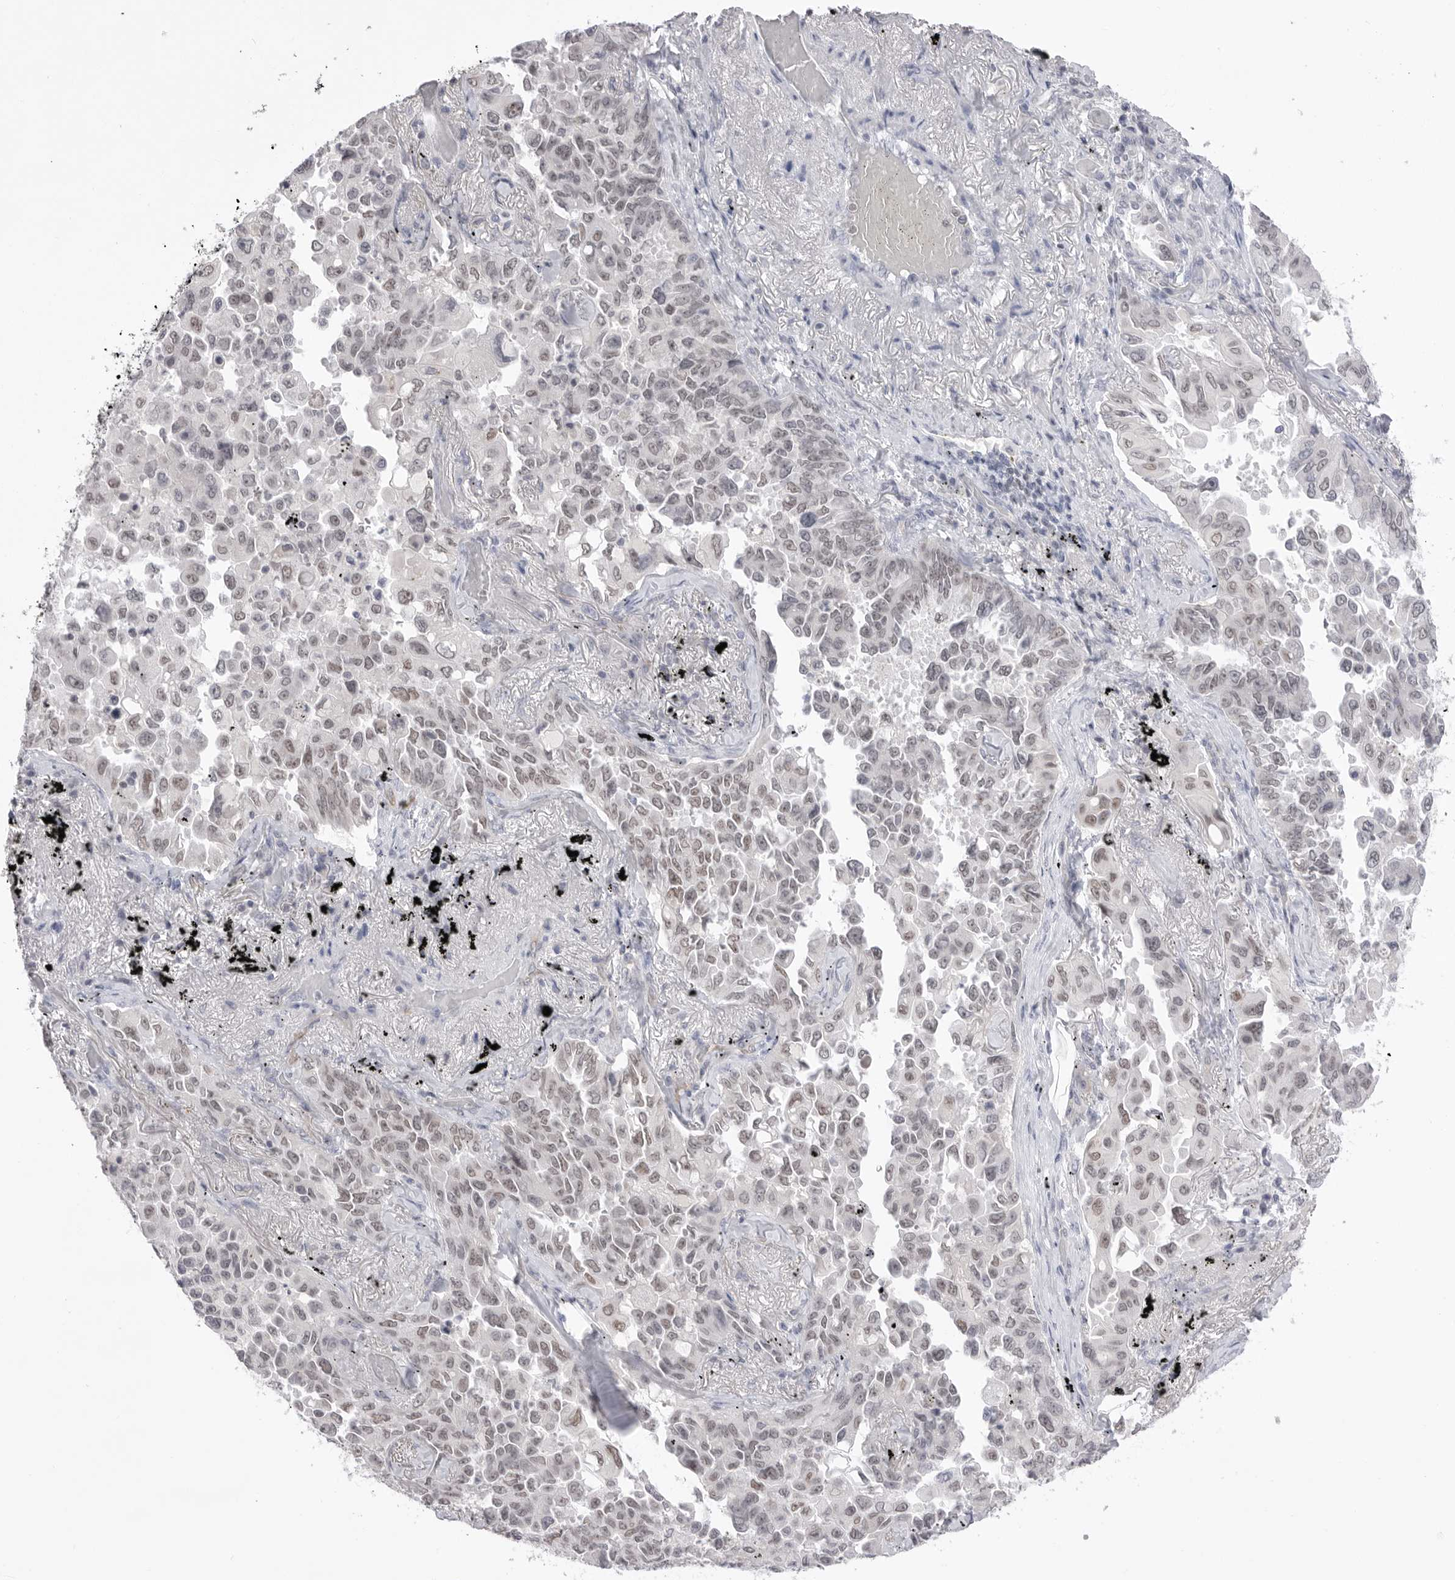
{"staining": {"intensity": "weak", "quantity": ">75%", "location": "nuclear"}, "tissue": "lung cancer", "cell_type": "Tumor cells", "image_type": "cancer", "snomed": [{"axis": "morphology", "description": "Adenocarcinoma, NOS"}, {"axis": "topography", "description": "Lung"}], "caption": "IHC photomicrograph of lung adenocarcinoma stained for a protein (brown), which demonstrates low levels of weak nuclear expression in approximately >75% of tumor cells.", "gene": "ZBTB7B", "patient": {"sex": "female", "age": 67}}